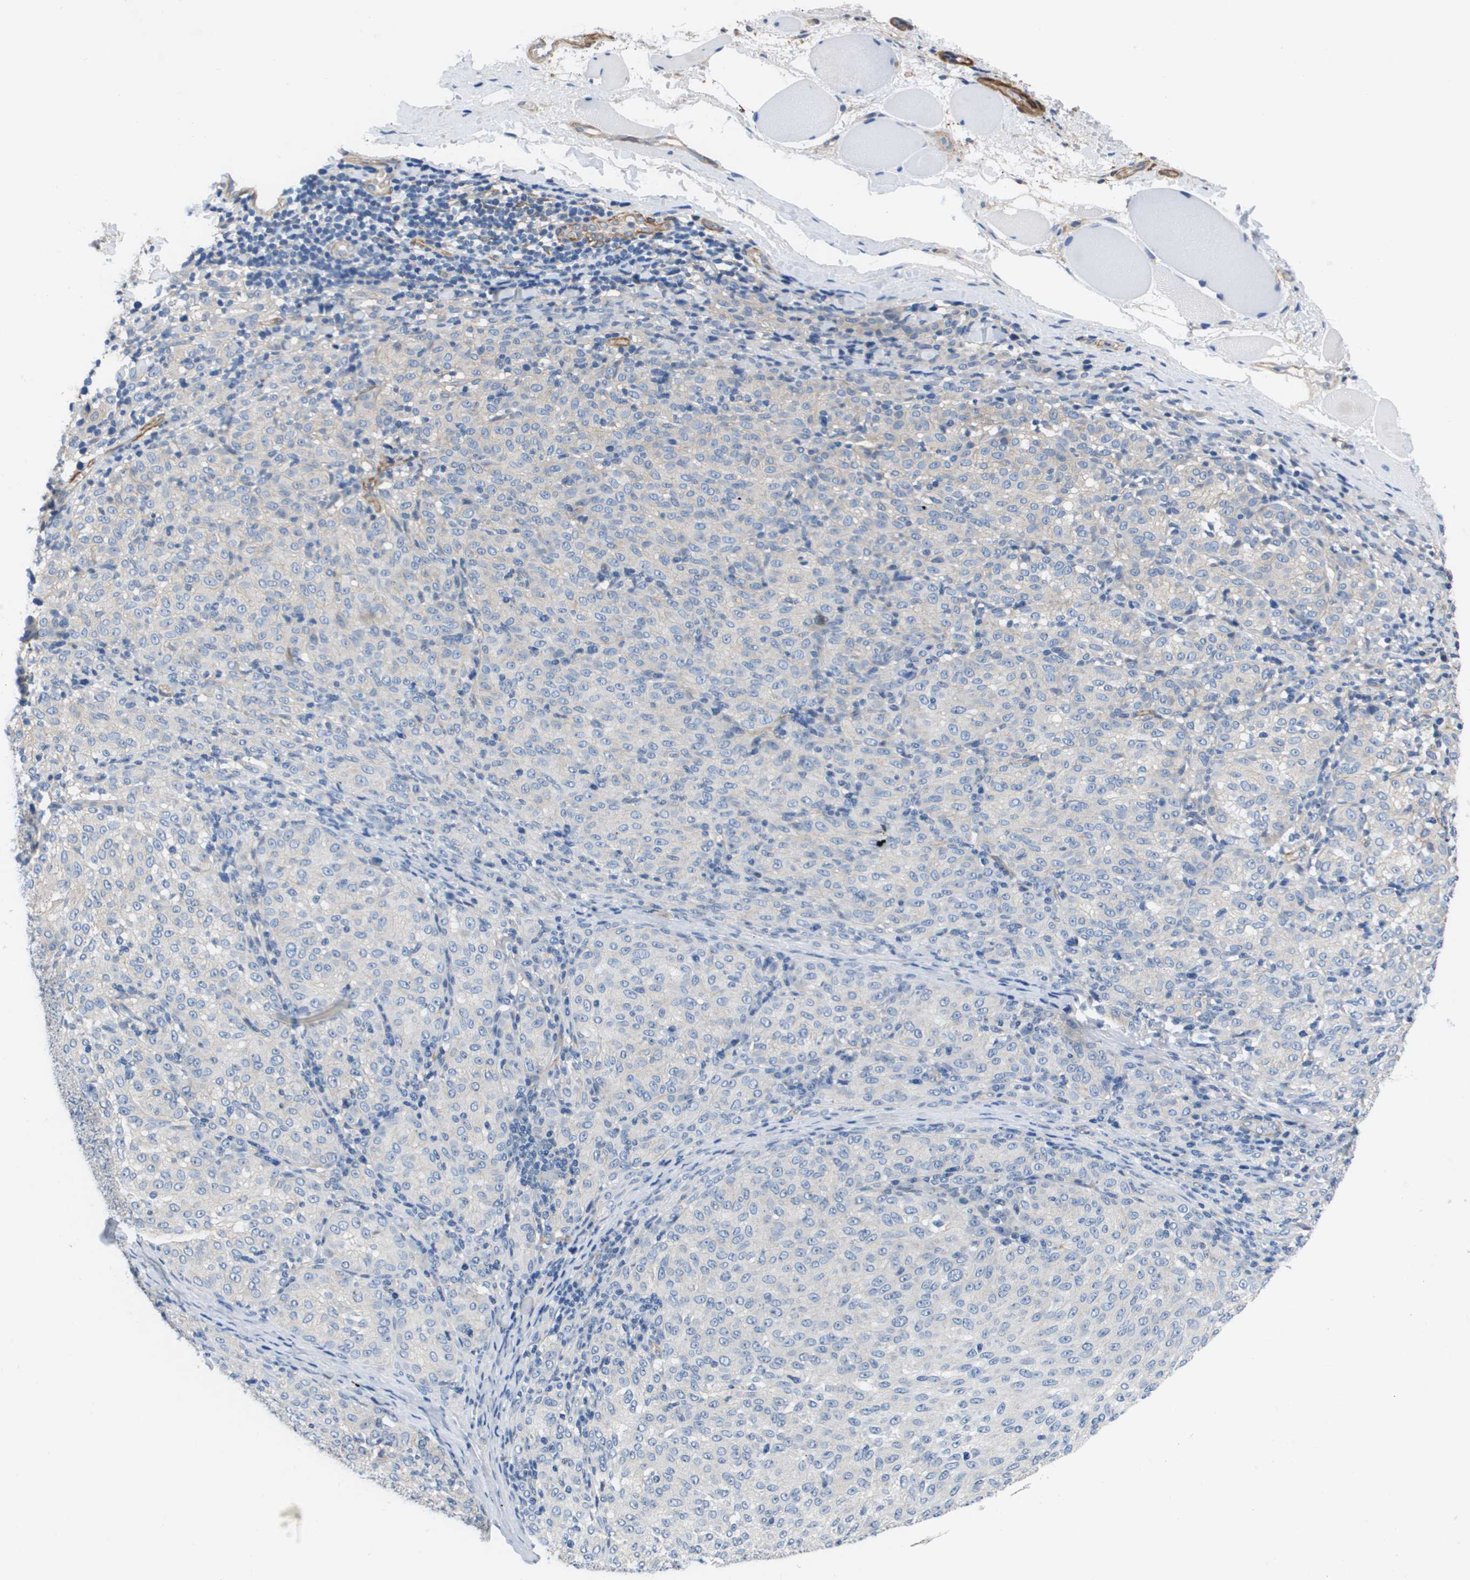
{"staining": {"intensity": "negative", "quantity": "none", "location": "none"}, "tissue": "melanoma", "cell_type": "Tumor cells", "image_type": "cancer", "snomed": [{"axis": "morphology", "description": "Malignant melanoma, NOS"}, {"axis": "topography", "description": "Skin"}], "caption": "Immunohistochemical staining of malignant melanoma reveals no significant staining in tumor cells.", "gene": "LPP", "patient": {"sex": "female", "age": 72}}